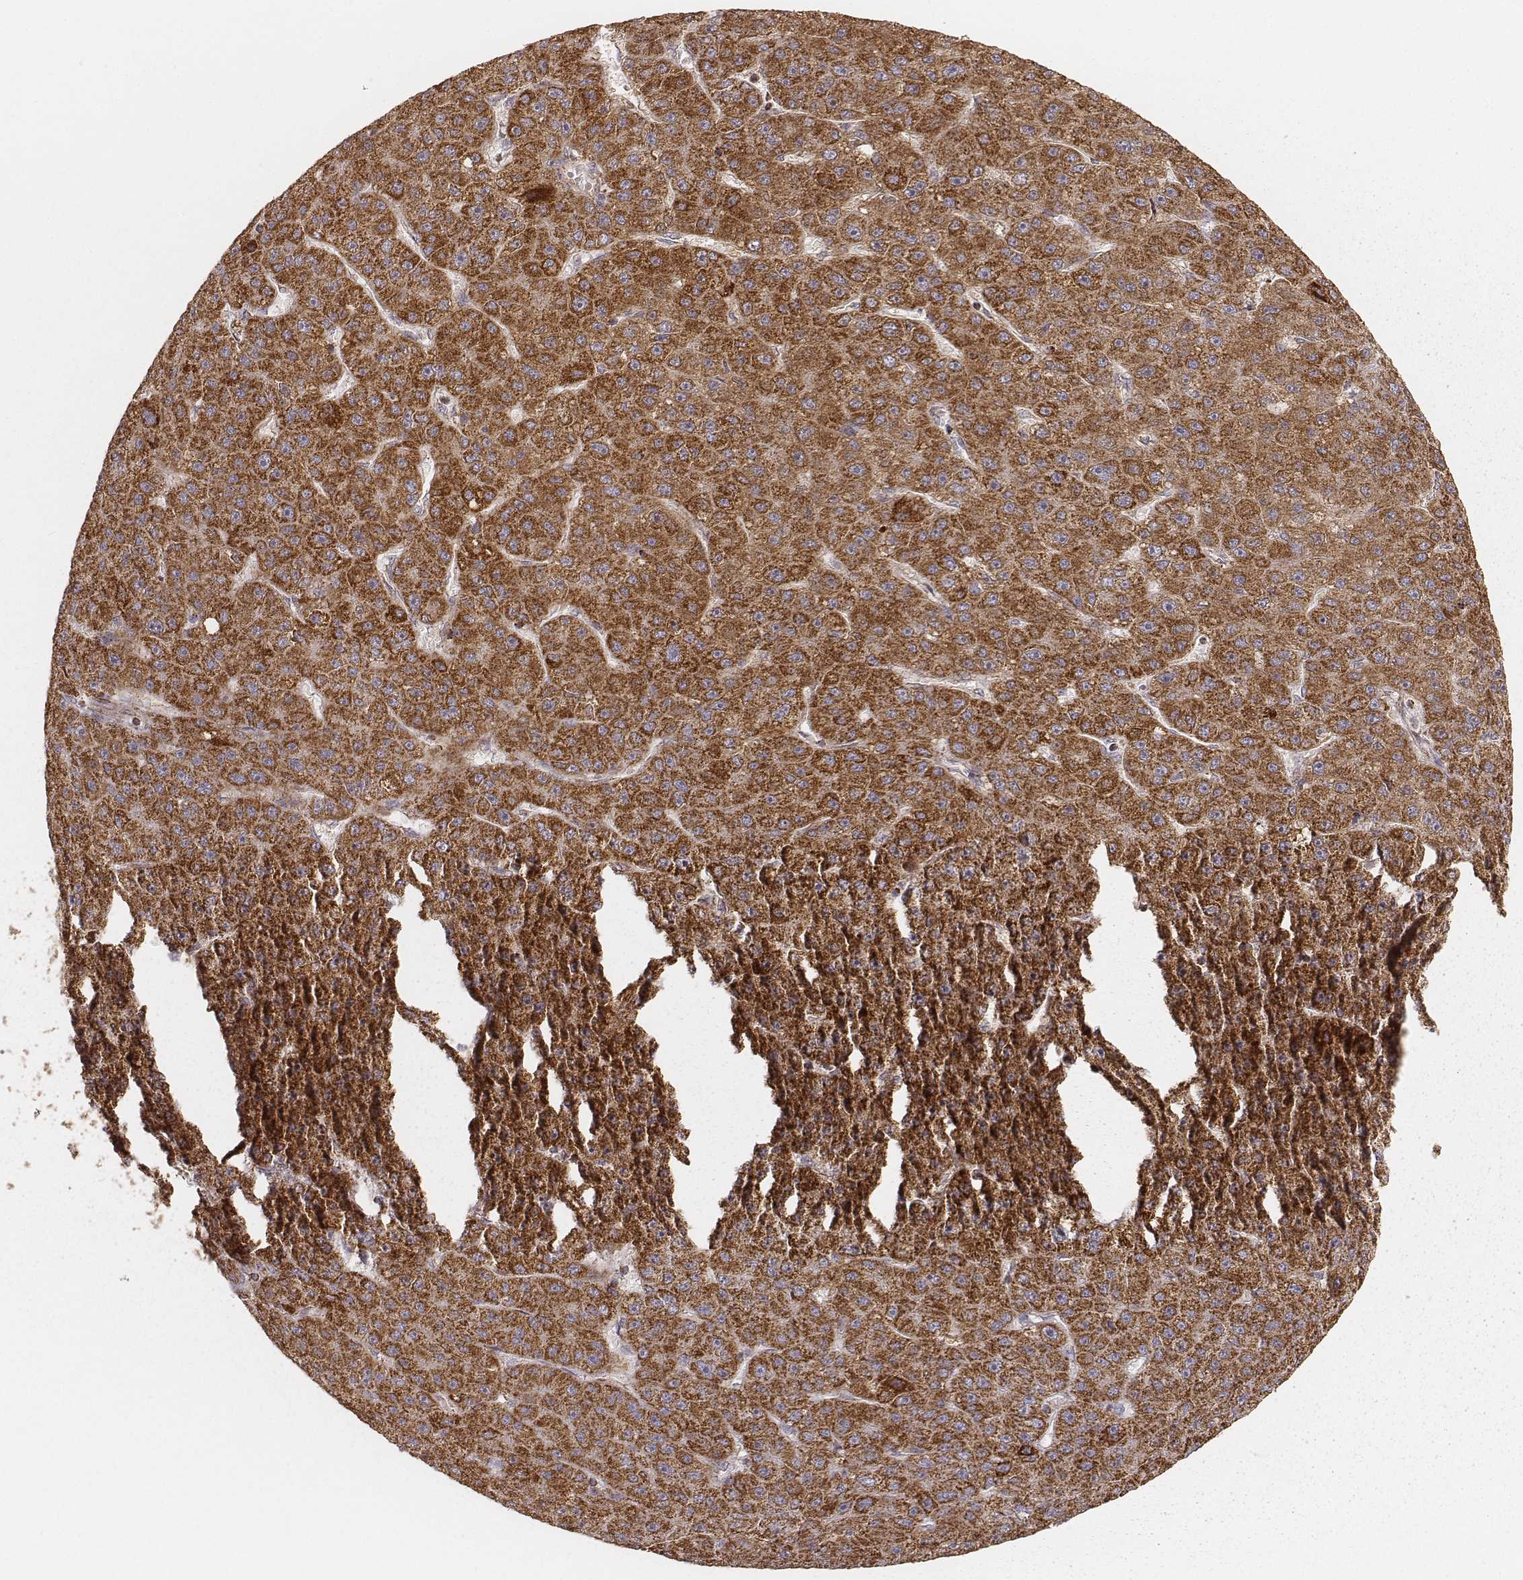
{"staining": {"intensity": "strong", "quantity": ">75%", "location": "cytoplasmic/membranous"}, "tissue": "liver cancer", "cell_type": "Tumor cells", "image_type": "cancer", "snomed": [{"axis": "morphology", "description": "Carcinoma, Hepatocellular, NOS"}, {"axis": "topography", "description": "Liver"}], "caption": "Immunohistochemical staining of liver hepatocellular carcinoma shows high levels of strong cytoplasmic/membranous expression in about >75% of tumor cells. Nuclei are stained in blue.", "gene": "CS", "patient": {"sex": "male", "age": 67}}